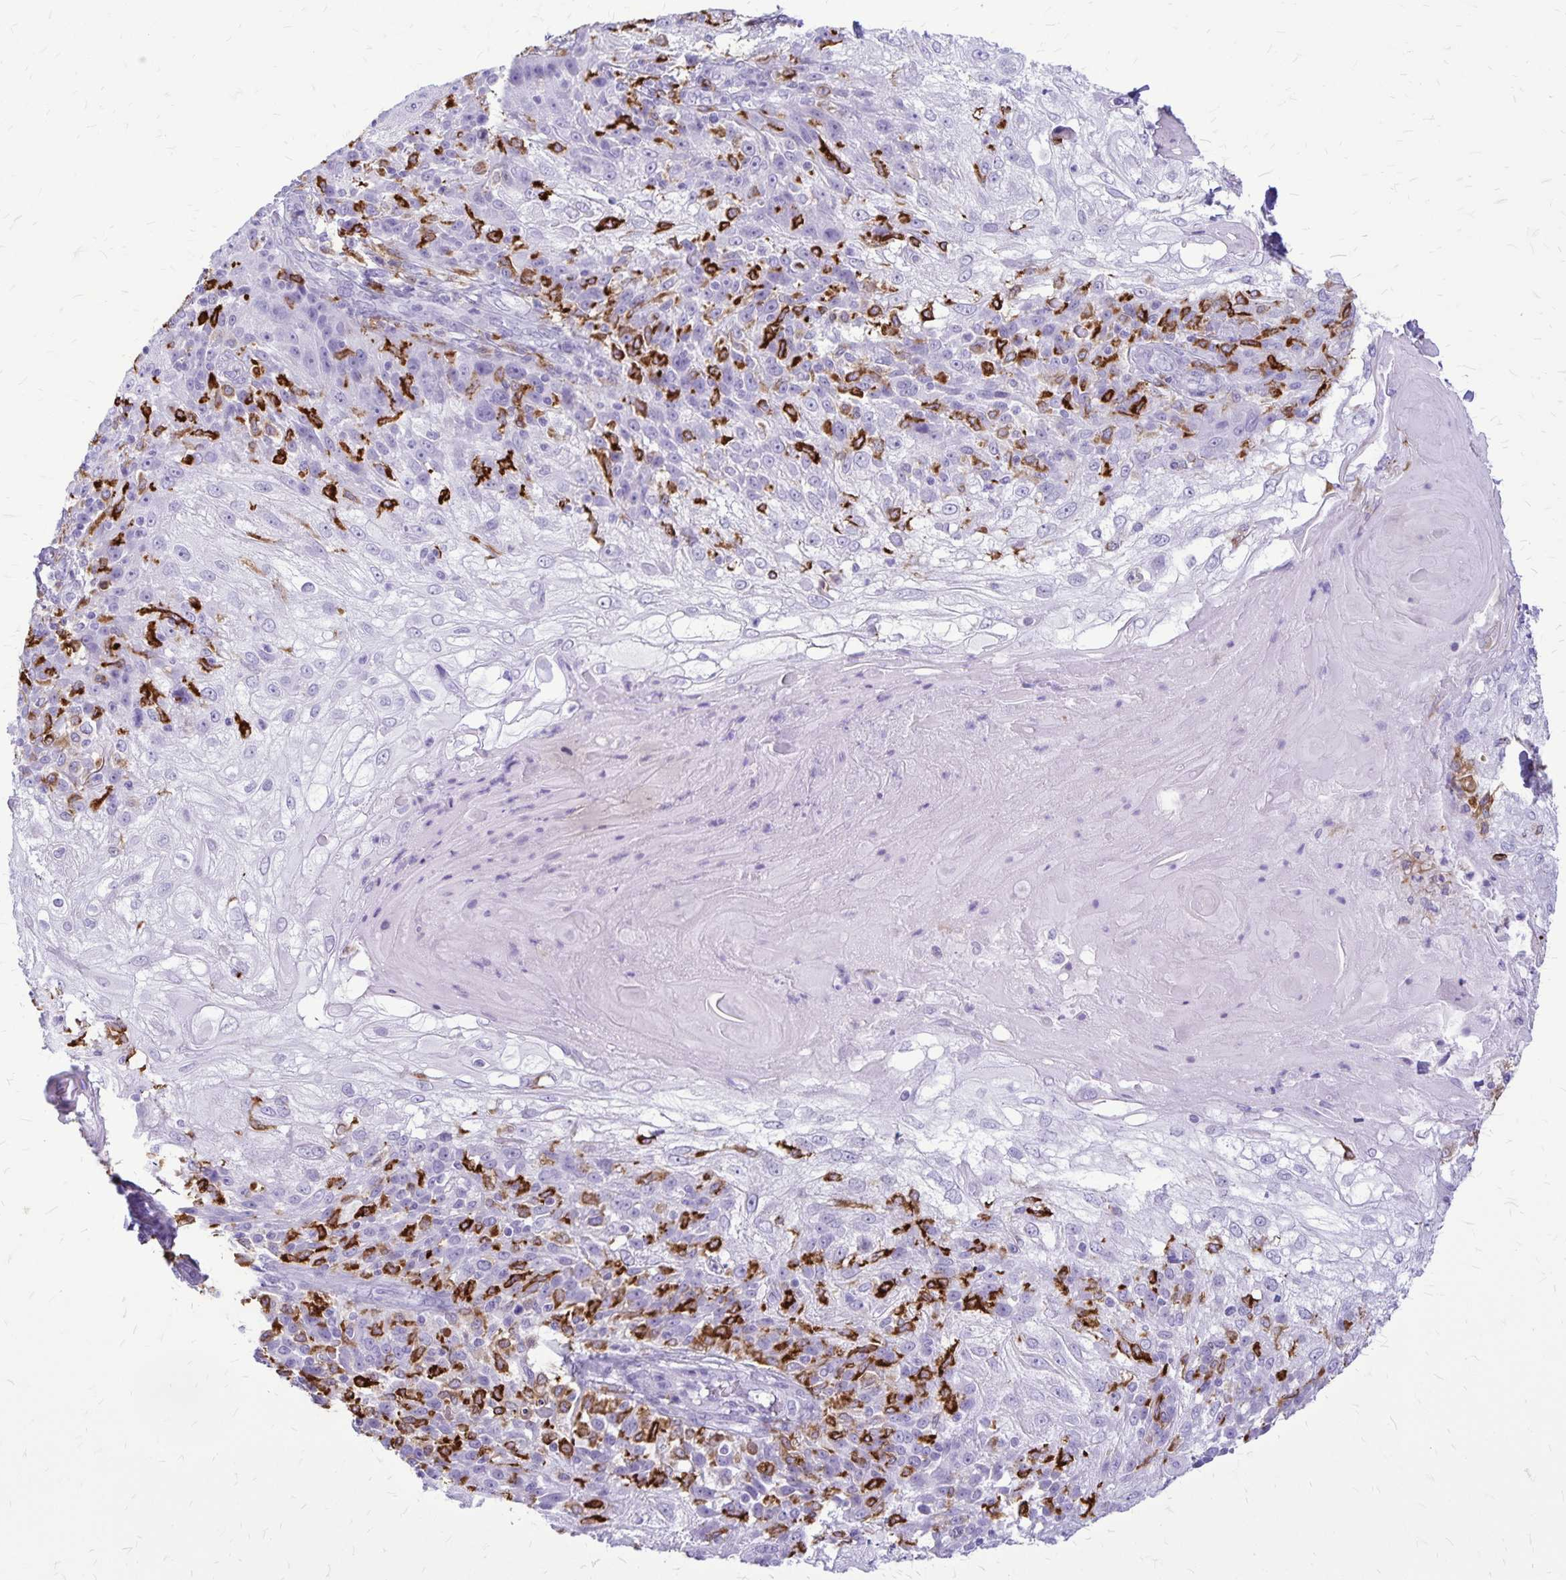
{"staining": {"intensity": "negative", "quantity": "none", "location": "none"}, "tissue": "skin cancer", "cell_type": "Tumor cells", "image_type": "cancer", "snomed": [{"axis": "morphology", "description": "Normal tissue, NOS"}, {"axis": "morphology", "description": "Squamous cell carcinoma, NOS"}, {"axis": "topography", "description": "Skin"}], "caption": "Tumor cells are negative for protein expression in human squamous cell carcinoma (skin).", "gene": "RTN1", "patient": {"sex": "female", "age": 83}}